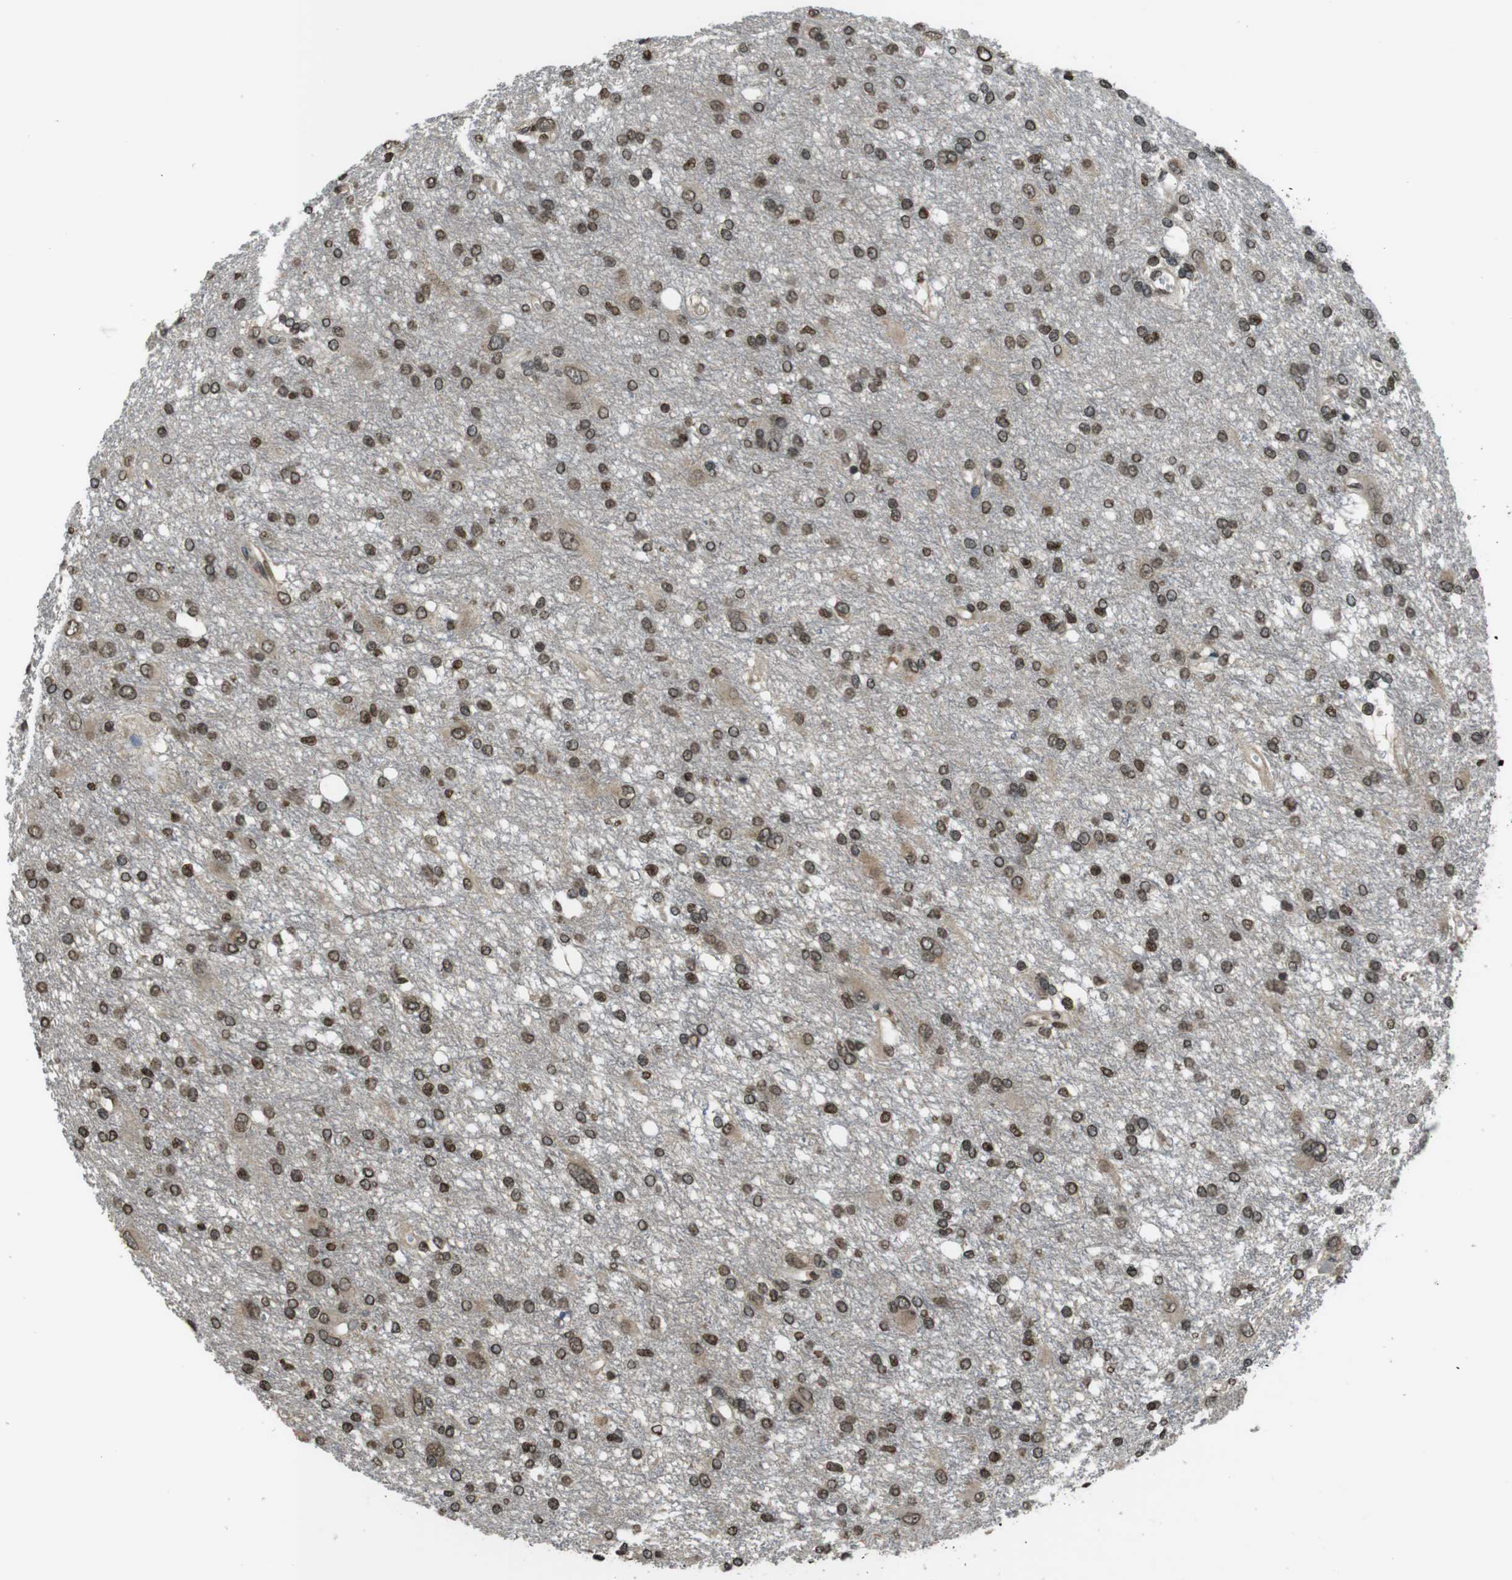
{"staining": {"intensity": "moderate", "quantity": ">75%", "location": "nuclear"}, "tissue": "glioma", "cell_type": "Tumor cells", "image_type": "cancer", "snomed": [{"axis": "morphology", "description": "Glioma, malignant, High grade"}, {"axis": "topography", "description": "Brain"}], "caption": "Glioma was stained to show a protein in brown. There is medium levels of moderate nuclear positivity in about >75% of tumor cells. (IHC, brightfield microscopy, high magnification).", "gene": "MAF", "patient": {"sex": "female", "age": 59}}